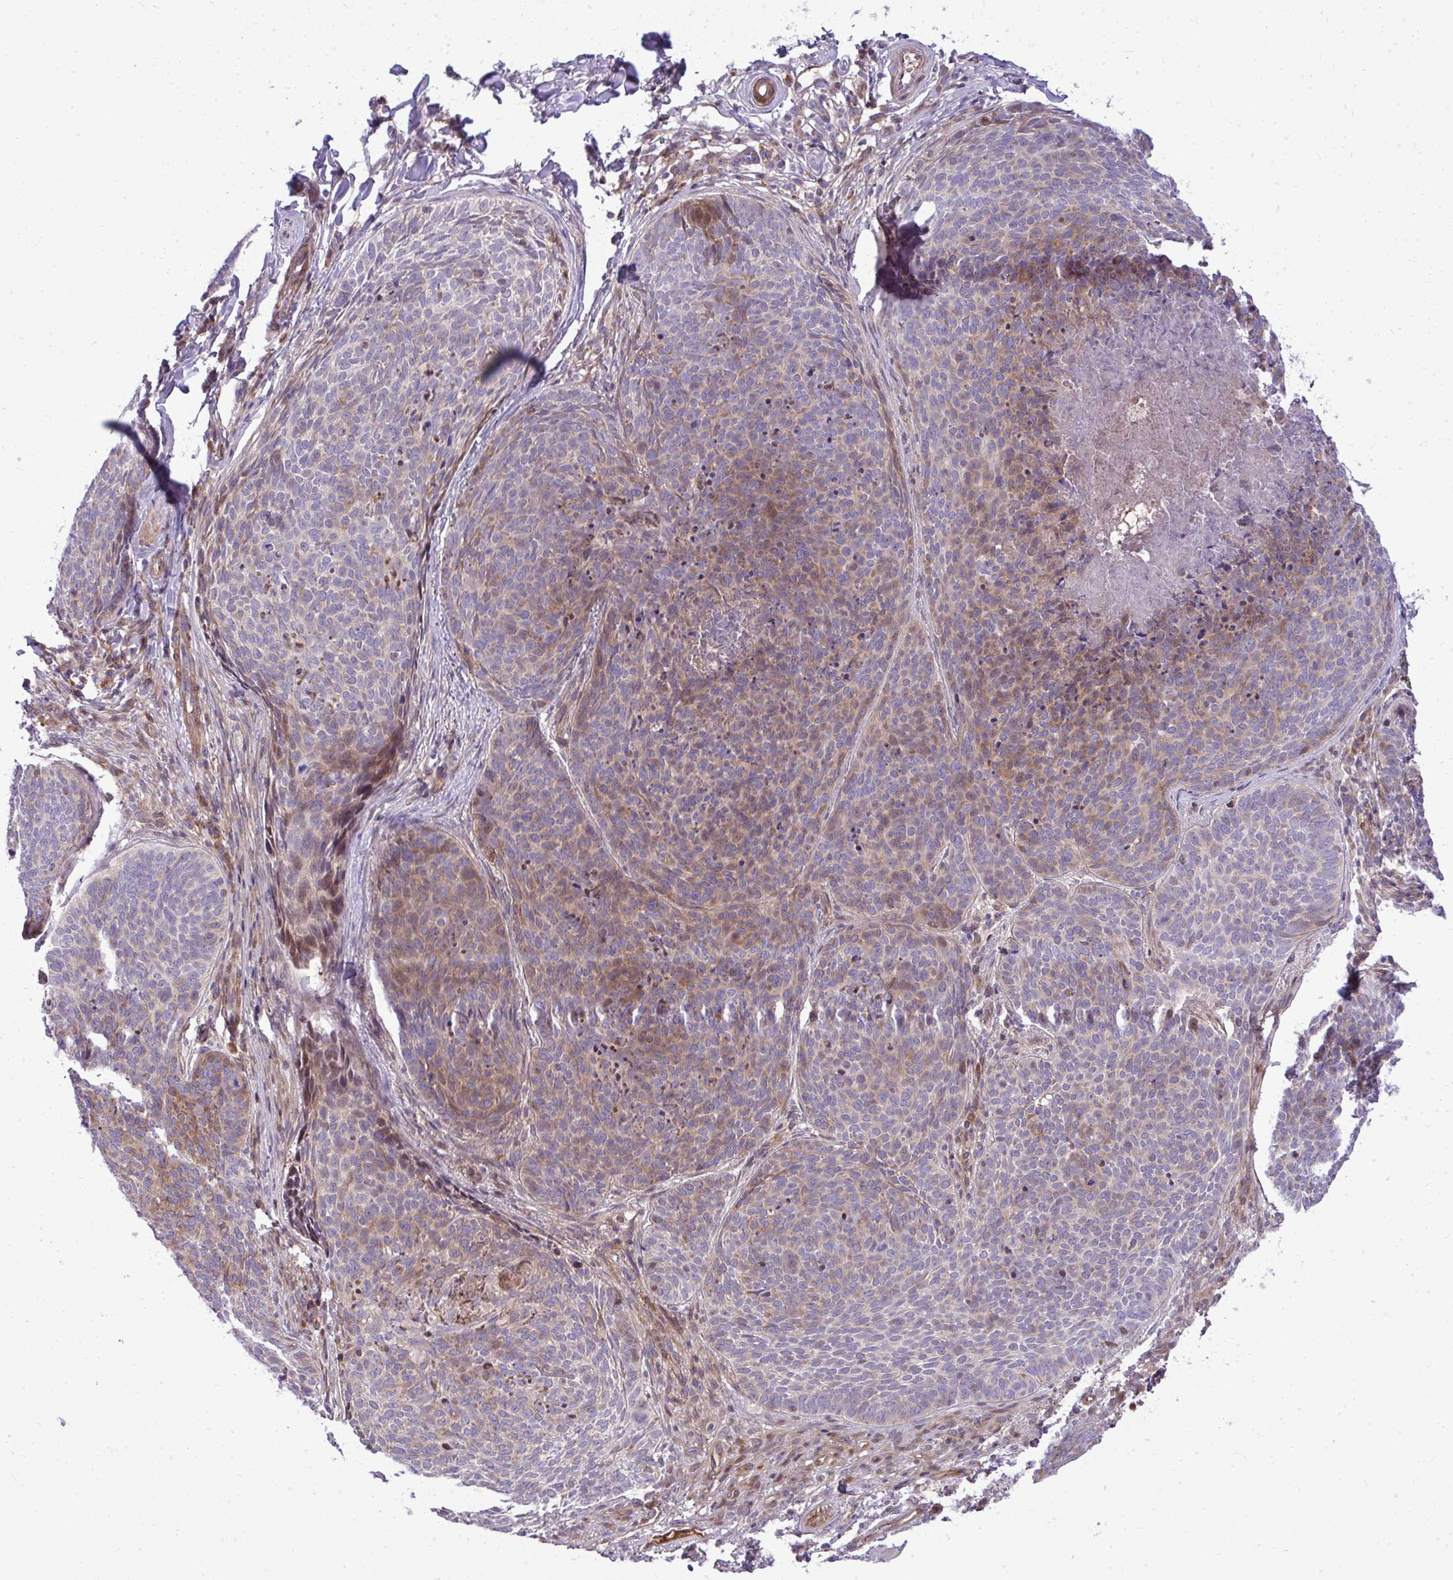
{"staining": {"intensity": "weak", "quantity": "25%-75%", "location": "cytoplasmic/membranous"}, "tissue": "skin cancer", "cell_type": "Tumor cells", "image_type": "cancer", "snomed": [{"axis": "morphology", "description": "Basal cell carcinoma"}, {"axis": "topography", "description": "Skin"}, {"axis": "topography", "description": "Skin of face"}], "caption": "Brown immunohistochemical staining in human basal cell carcinoma (skin) shows weak cytoplasmic/membranous staining in about 25%-75% of tumor cells. Ihc stains the protein in brown and the nuclei are stained blue.", "gene": "ZSCAN9", "patient": {"sex": "male", "age": 56}}